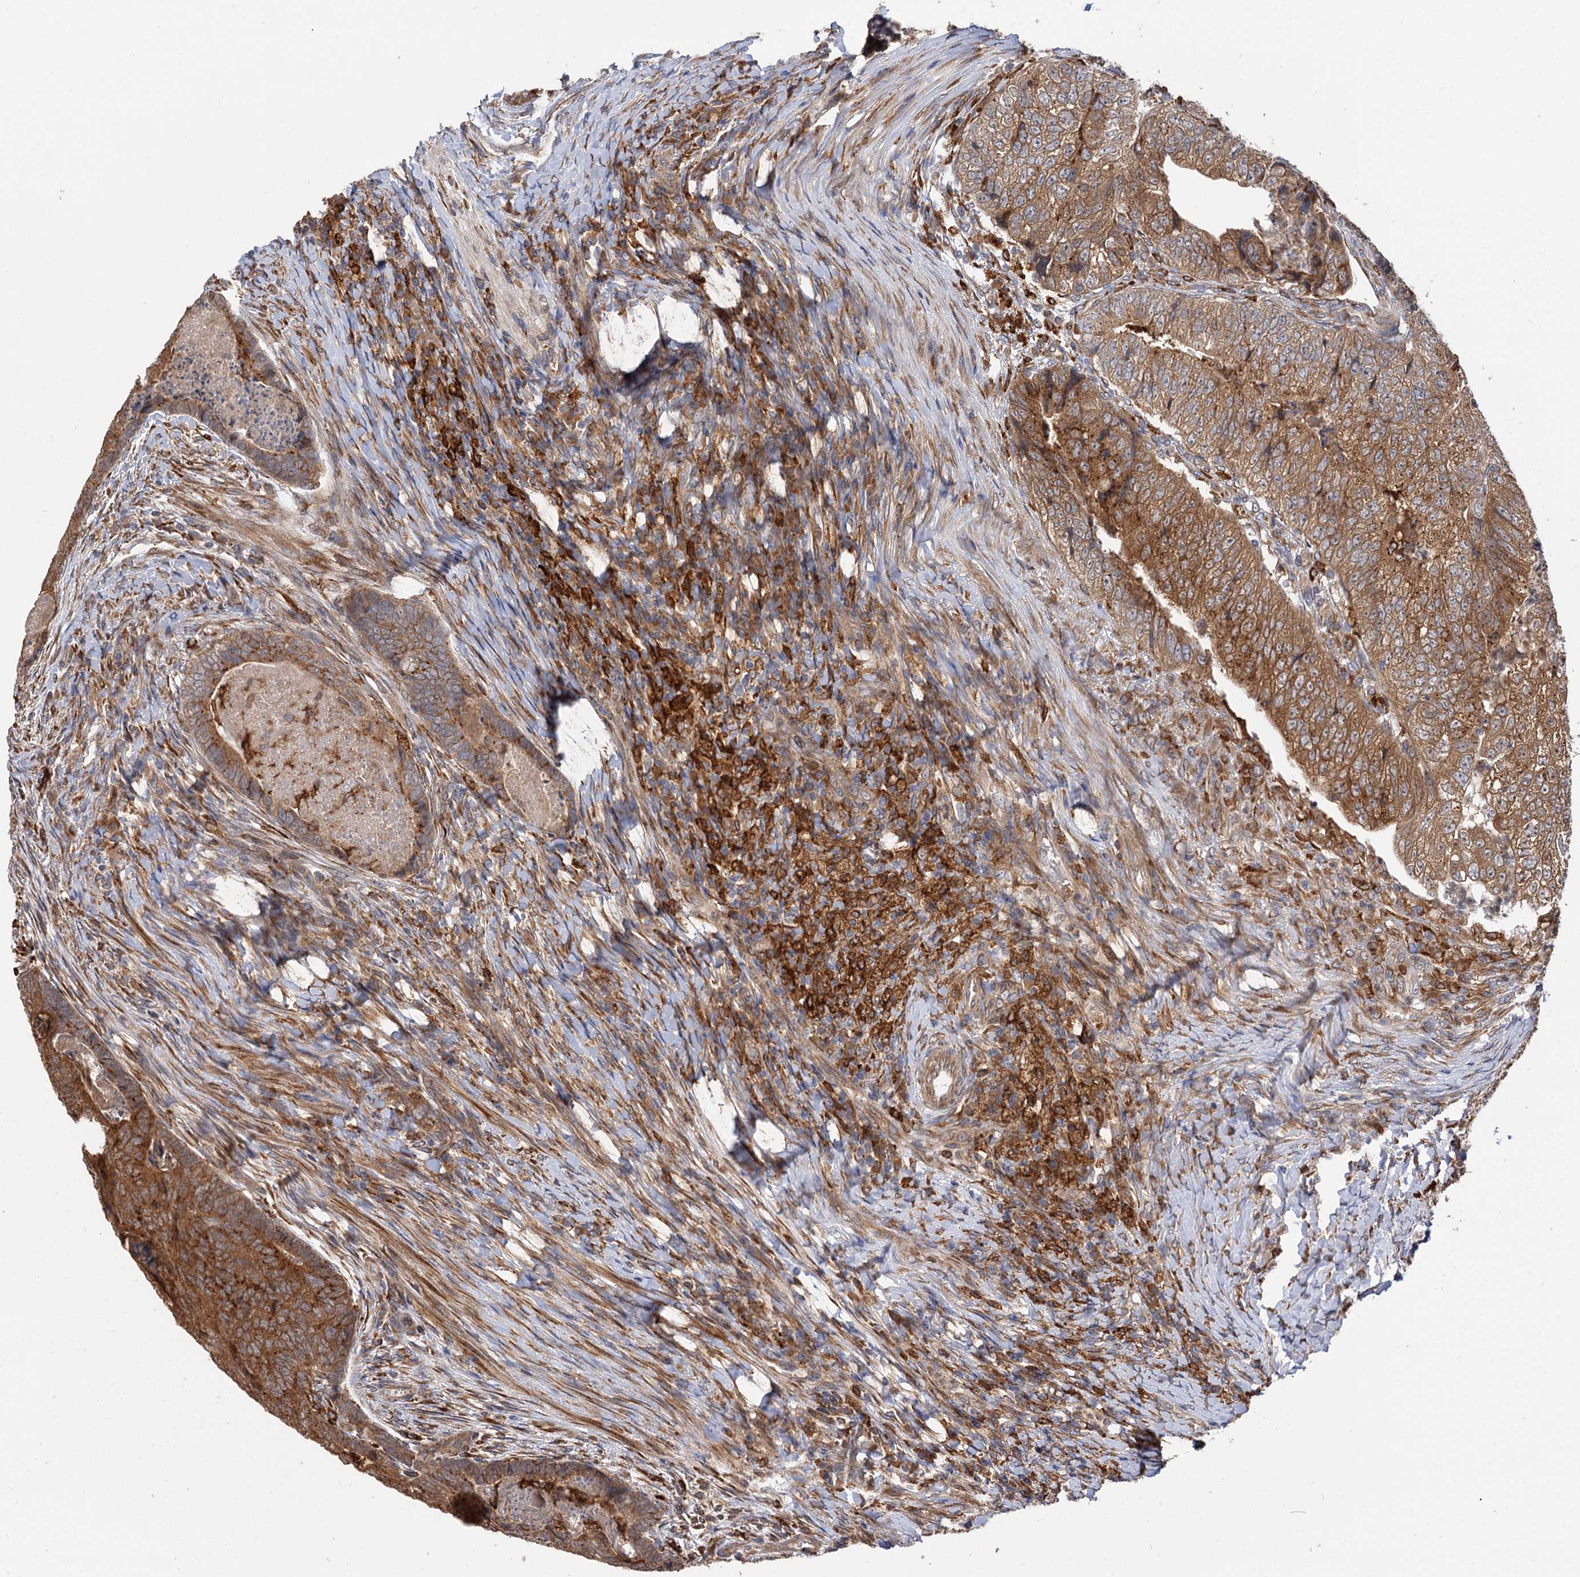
{"staining": {"intensity": "strong", "quantity": ">75%", "location": "cytoplasmic/membranous"}, "tissue": "colorectal cancer", "cell_type": "Tumor cells", "image_type": "cancer", "snomed": [{"axis": "morphology", "description": "Adenocarcinoma, NOS"}, {"axis": "topography", "description": "Colon"}], "caption": "Protein expression analysis of colorectal cancer (adenocarcinoma) demonstrates strong cytoplasmic/membranous positivity in approximately >75% of tumor cells.", "gene": "PPIP5K2", "patient": {"sex": "female", "age": 67}}